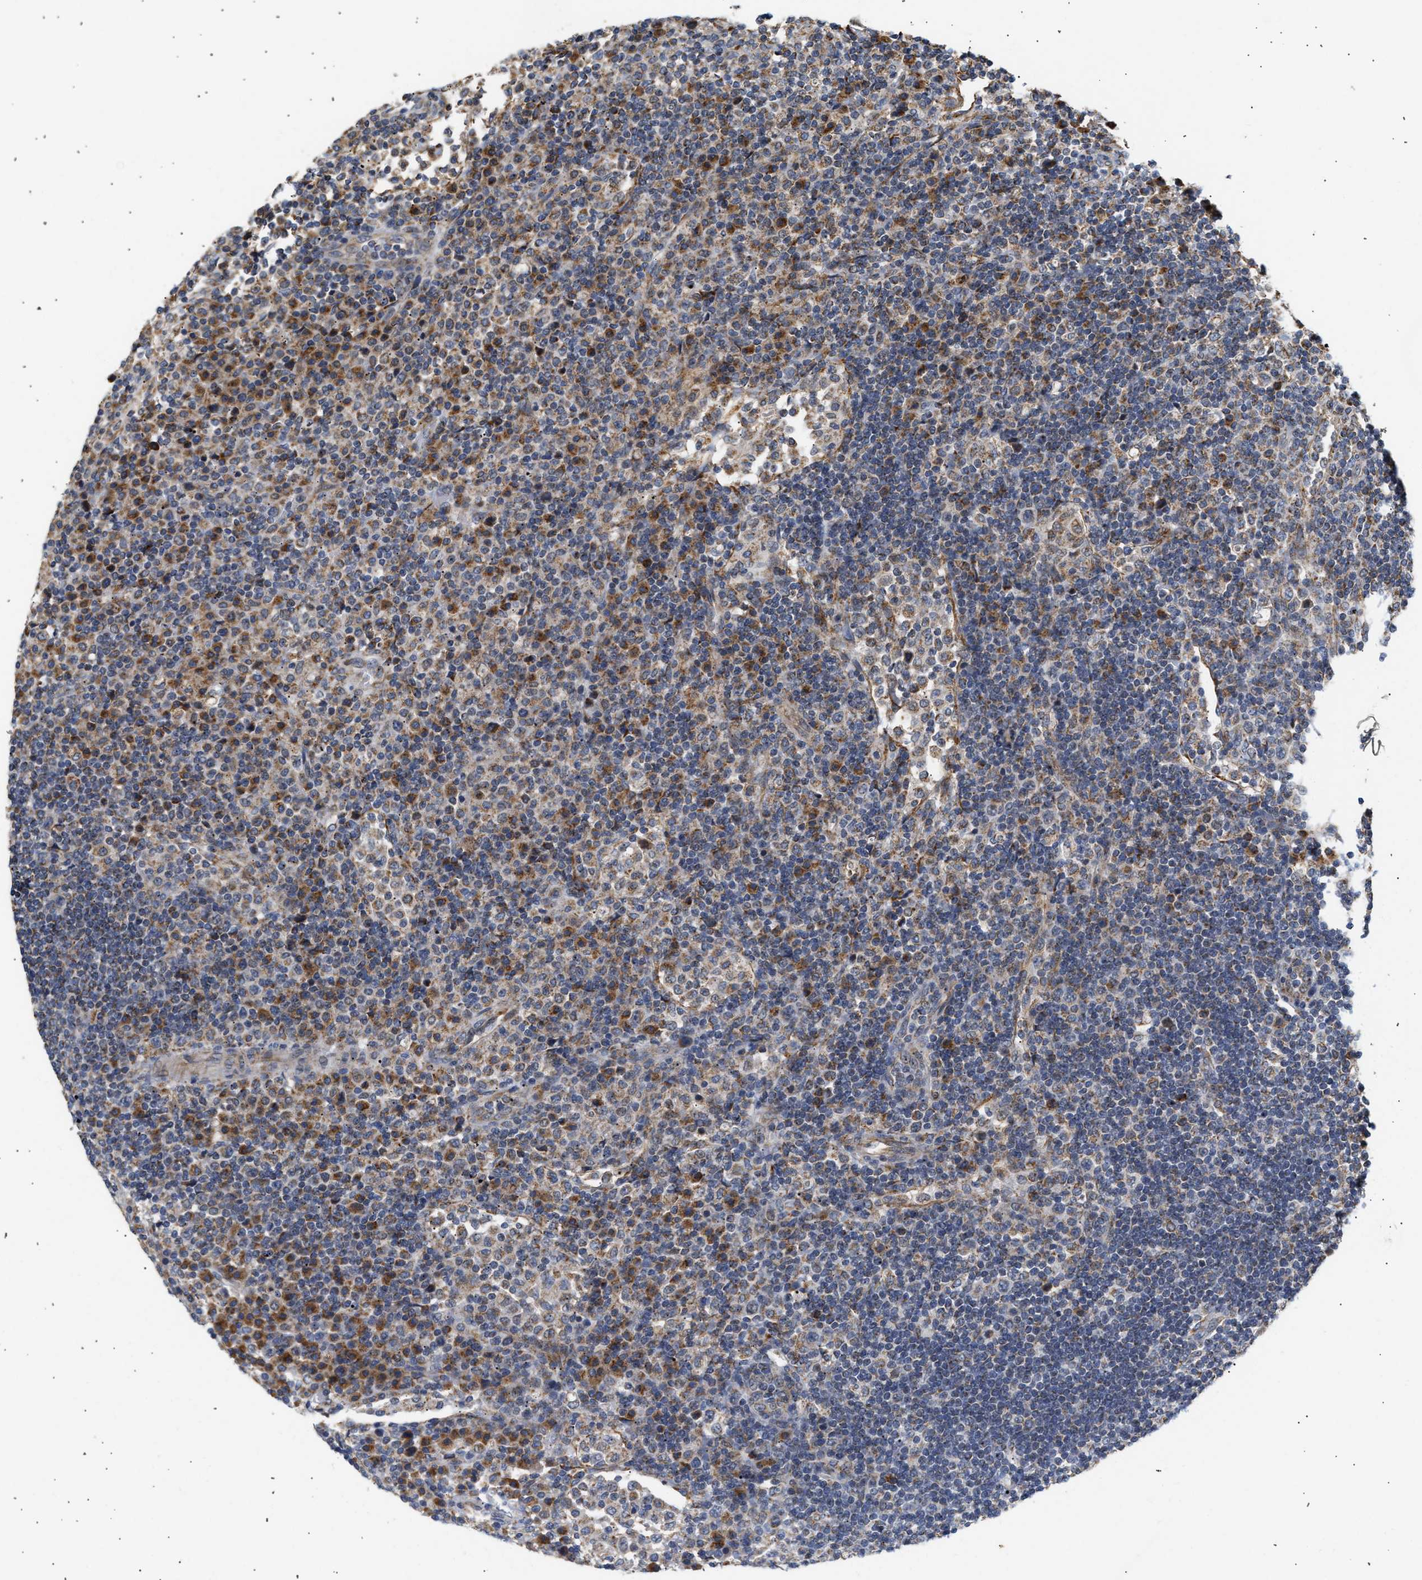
{"staining": {"intensity": "negative", "quantity": "none", "location": "none"}, "tissue": "lymph node", "cell_type": "Germinal center cells", "image_type": "normal", "snomed": [{"axis": "morphology", "description": "Normal tissue, NOS"}, {"axis": "topography", "description": "Lymph node"}], "caption": "Micrograph shows no significant protein staining in germinal center cells of unremarkable lymph node.", "gene": "TMEM168", "patient": {"sex": "female", "age": 53}}